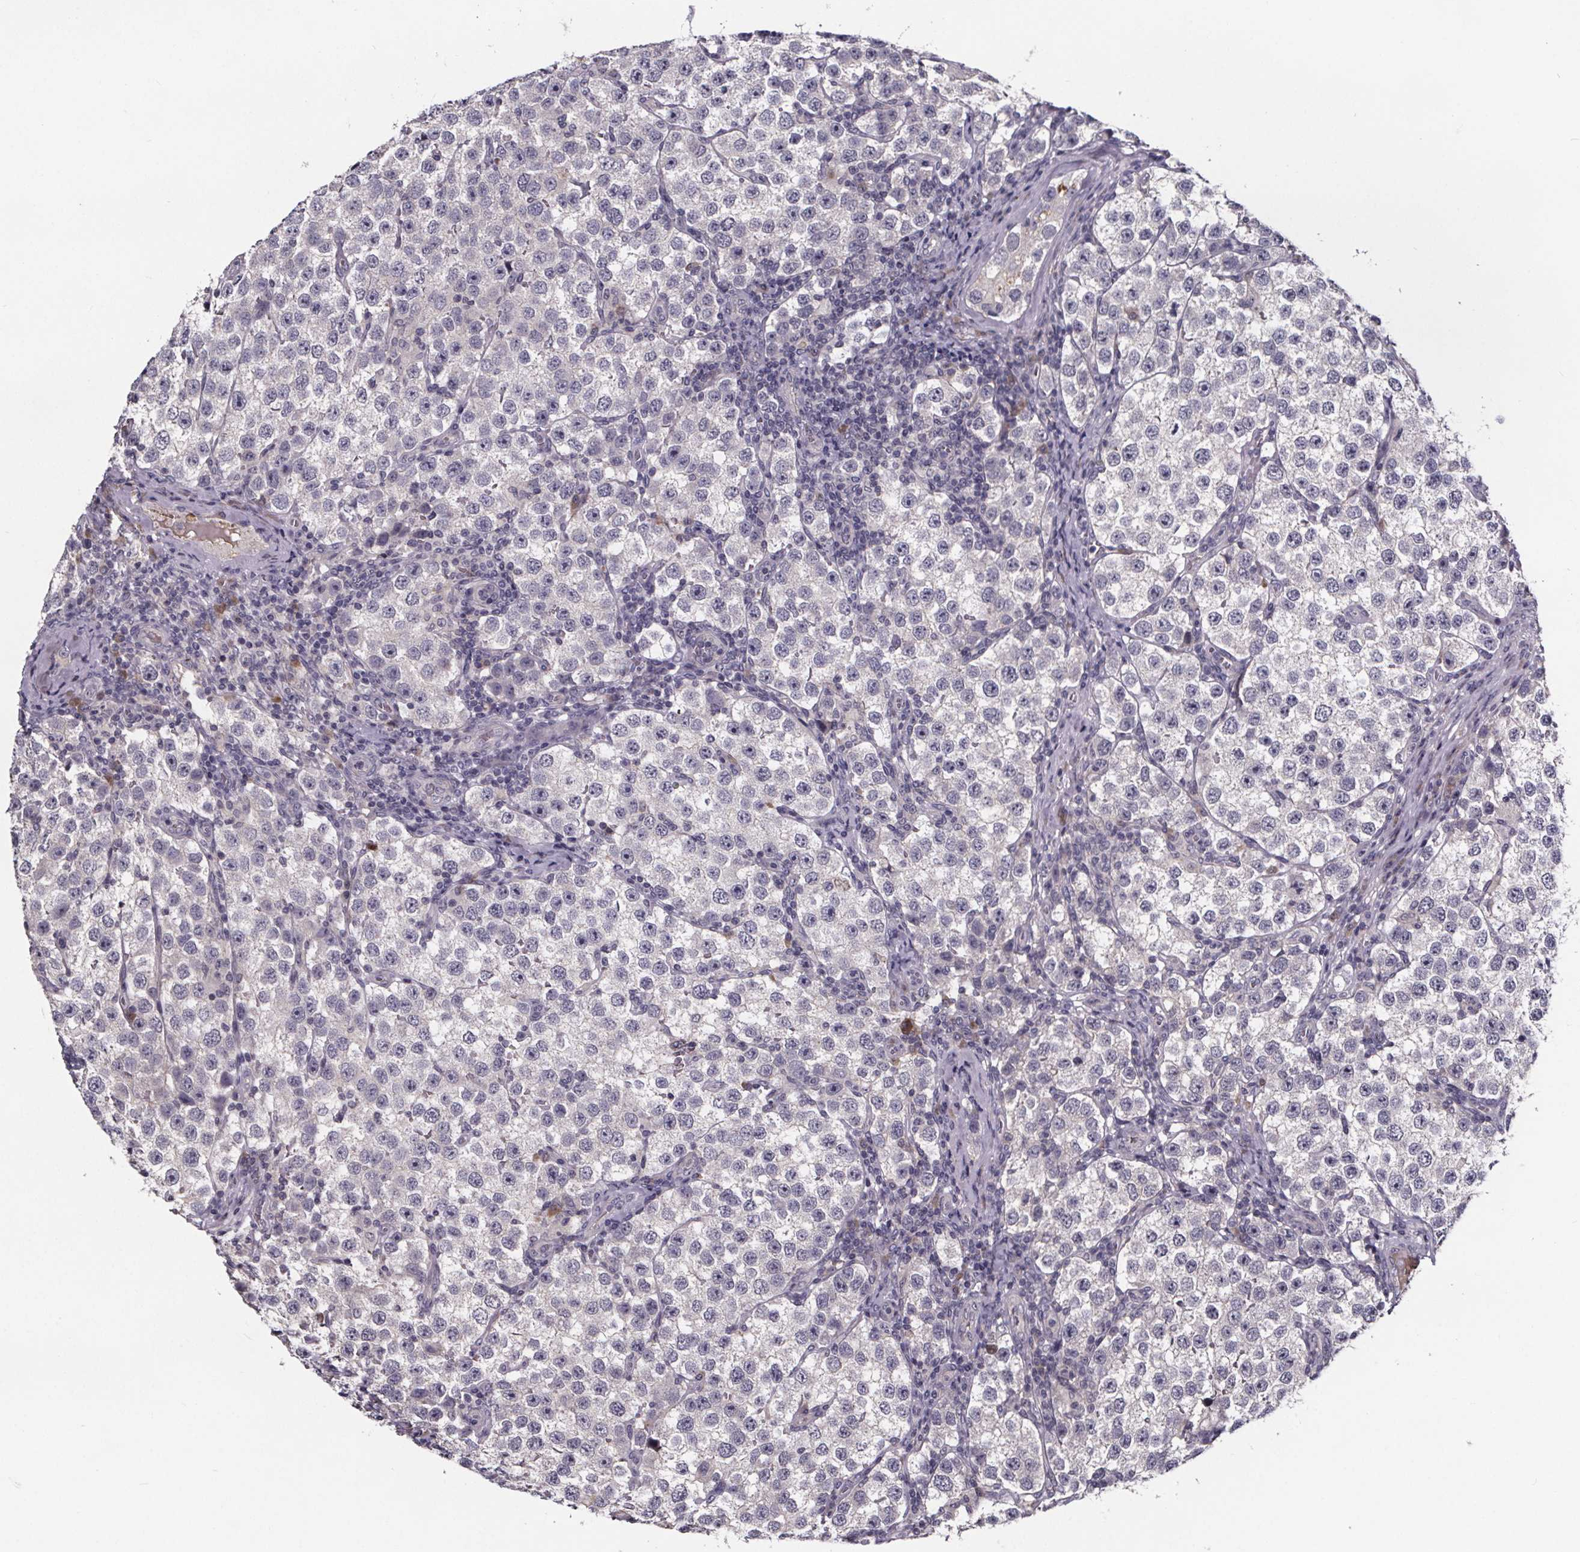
{"staining": {"intensity": "negative", "quantity": "none", "location": "none"}, "tissue": "testis cancer", "cell_type": "Tumor cells", "image_type": "cancer", "snomed": [{"axis": "morphology", "description": "Seminoma, NOS"}, {"axis": "topography", "description": "Testis"}], "caption": "This is a image of immunohistochemistry staining of testis cancer, which shows no expression in tumor cells.", "gene": "NPHP4", "patient": {"sex": "male", "age": 37}}